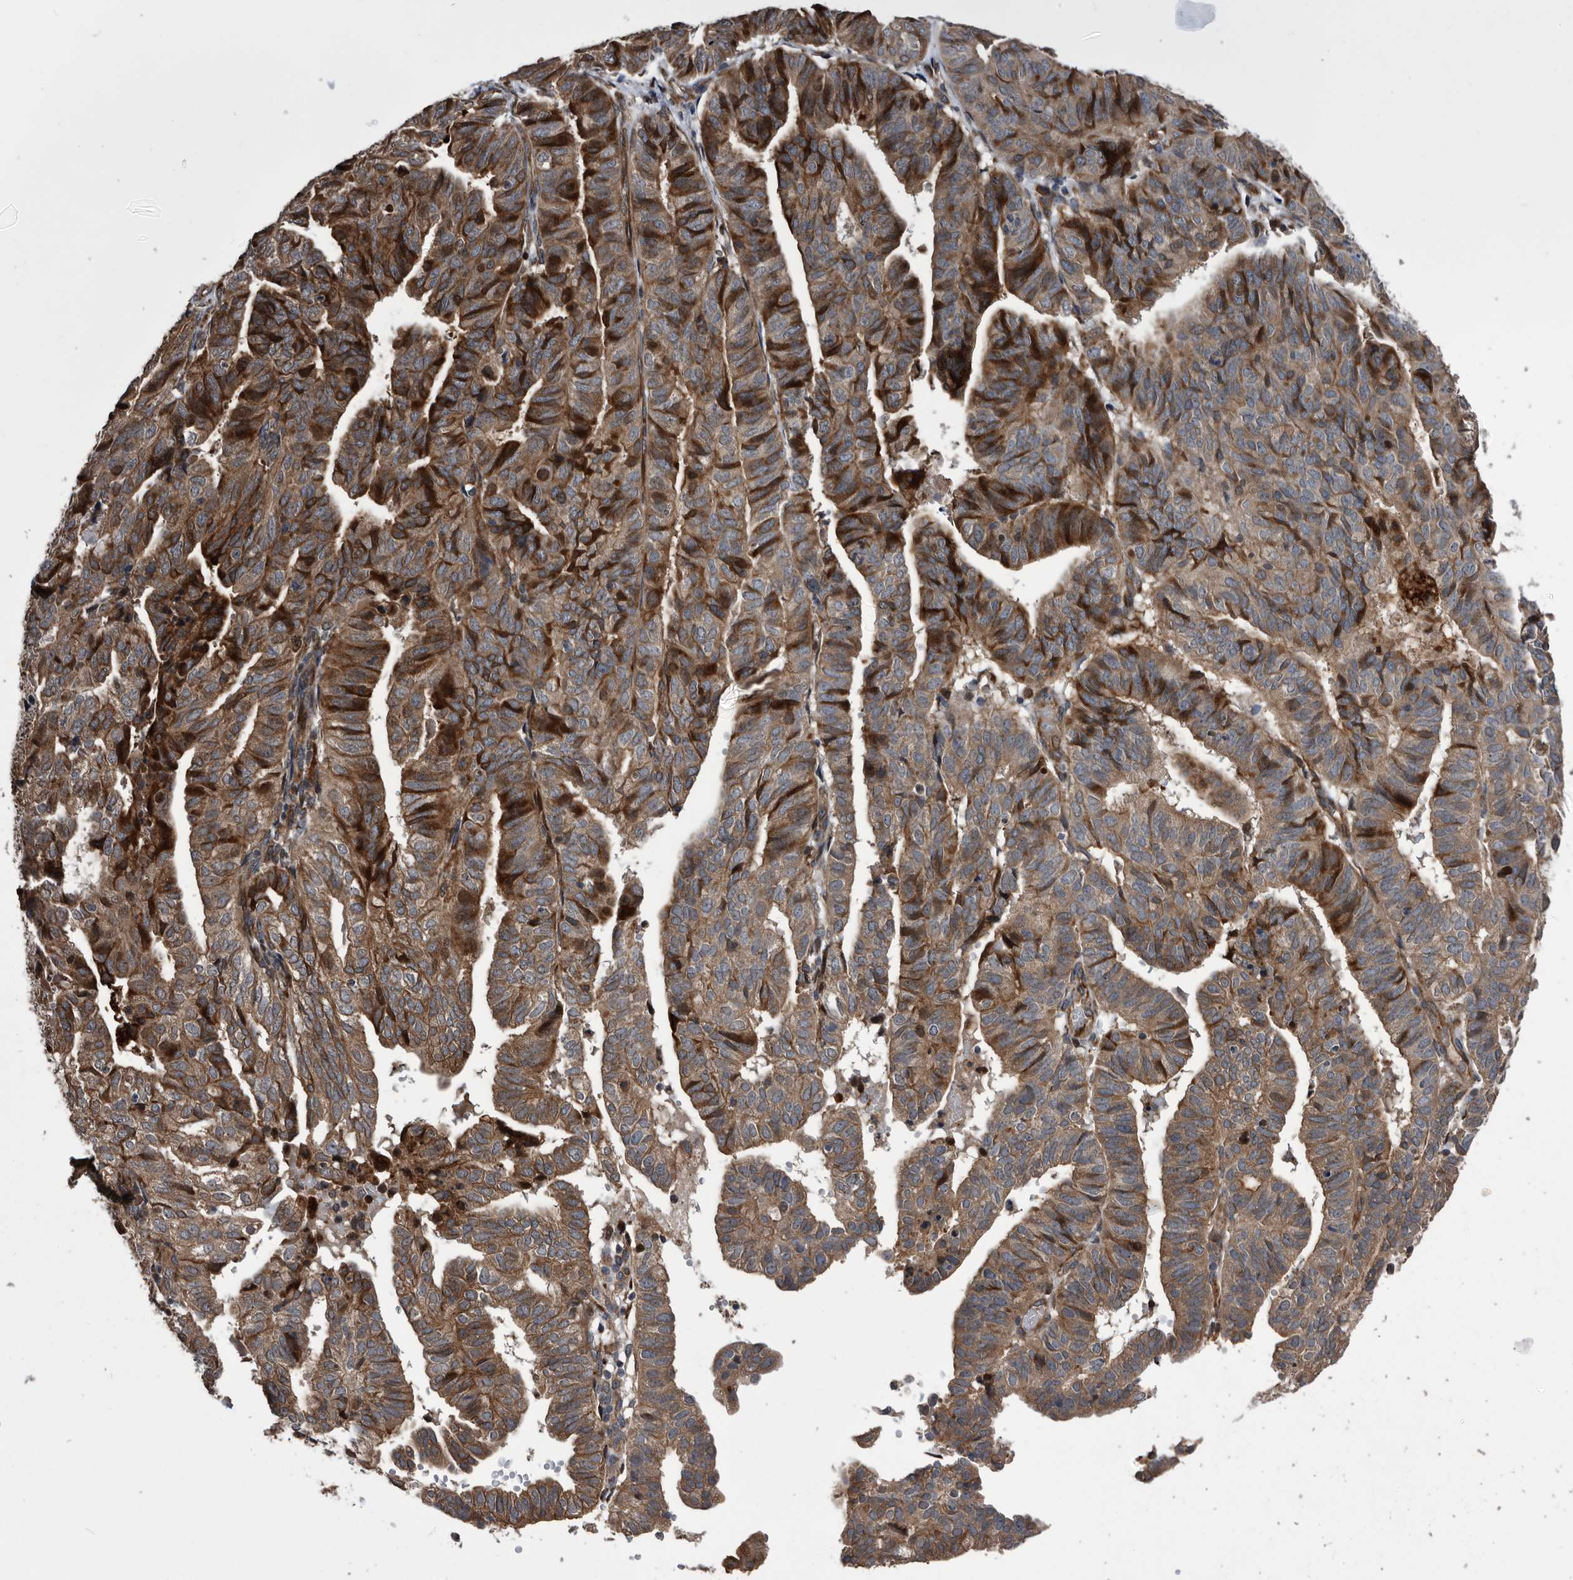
{"staining": {"intensity": "strong", "quantity": ">75%", "location": "cytoplasmic/membranous"}, "tissue": "endometrial cancer", "cell_type": "Tumor cells", "image_type": "cancer", "snomed": [{"axis": "morphology", "description": "Adenocarcinoma, NOS"}, {"axis": "topography", "description": "Uterus"}], "caption": "Adenocarcinoma (endometrial) tissue reveals strong cytoplasmic/membranous staining in approximately >75% of tumor cells, visualized by immunohistochemistry. The protein of interest is shown in brown color, while the nuclei are stained blue.", "gene": "SERINC2", "patient": {"sex": "female", "age": 77}}